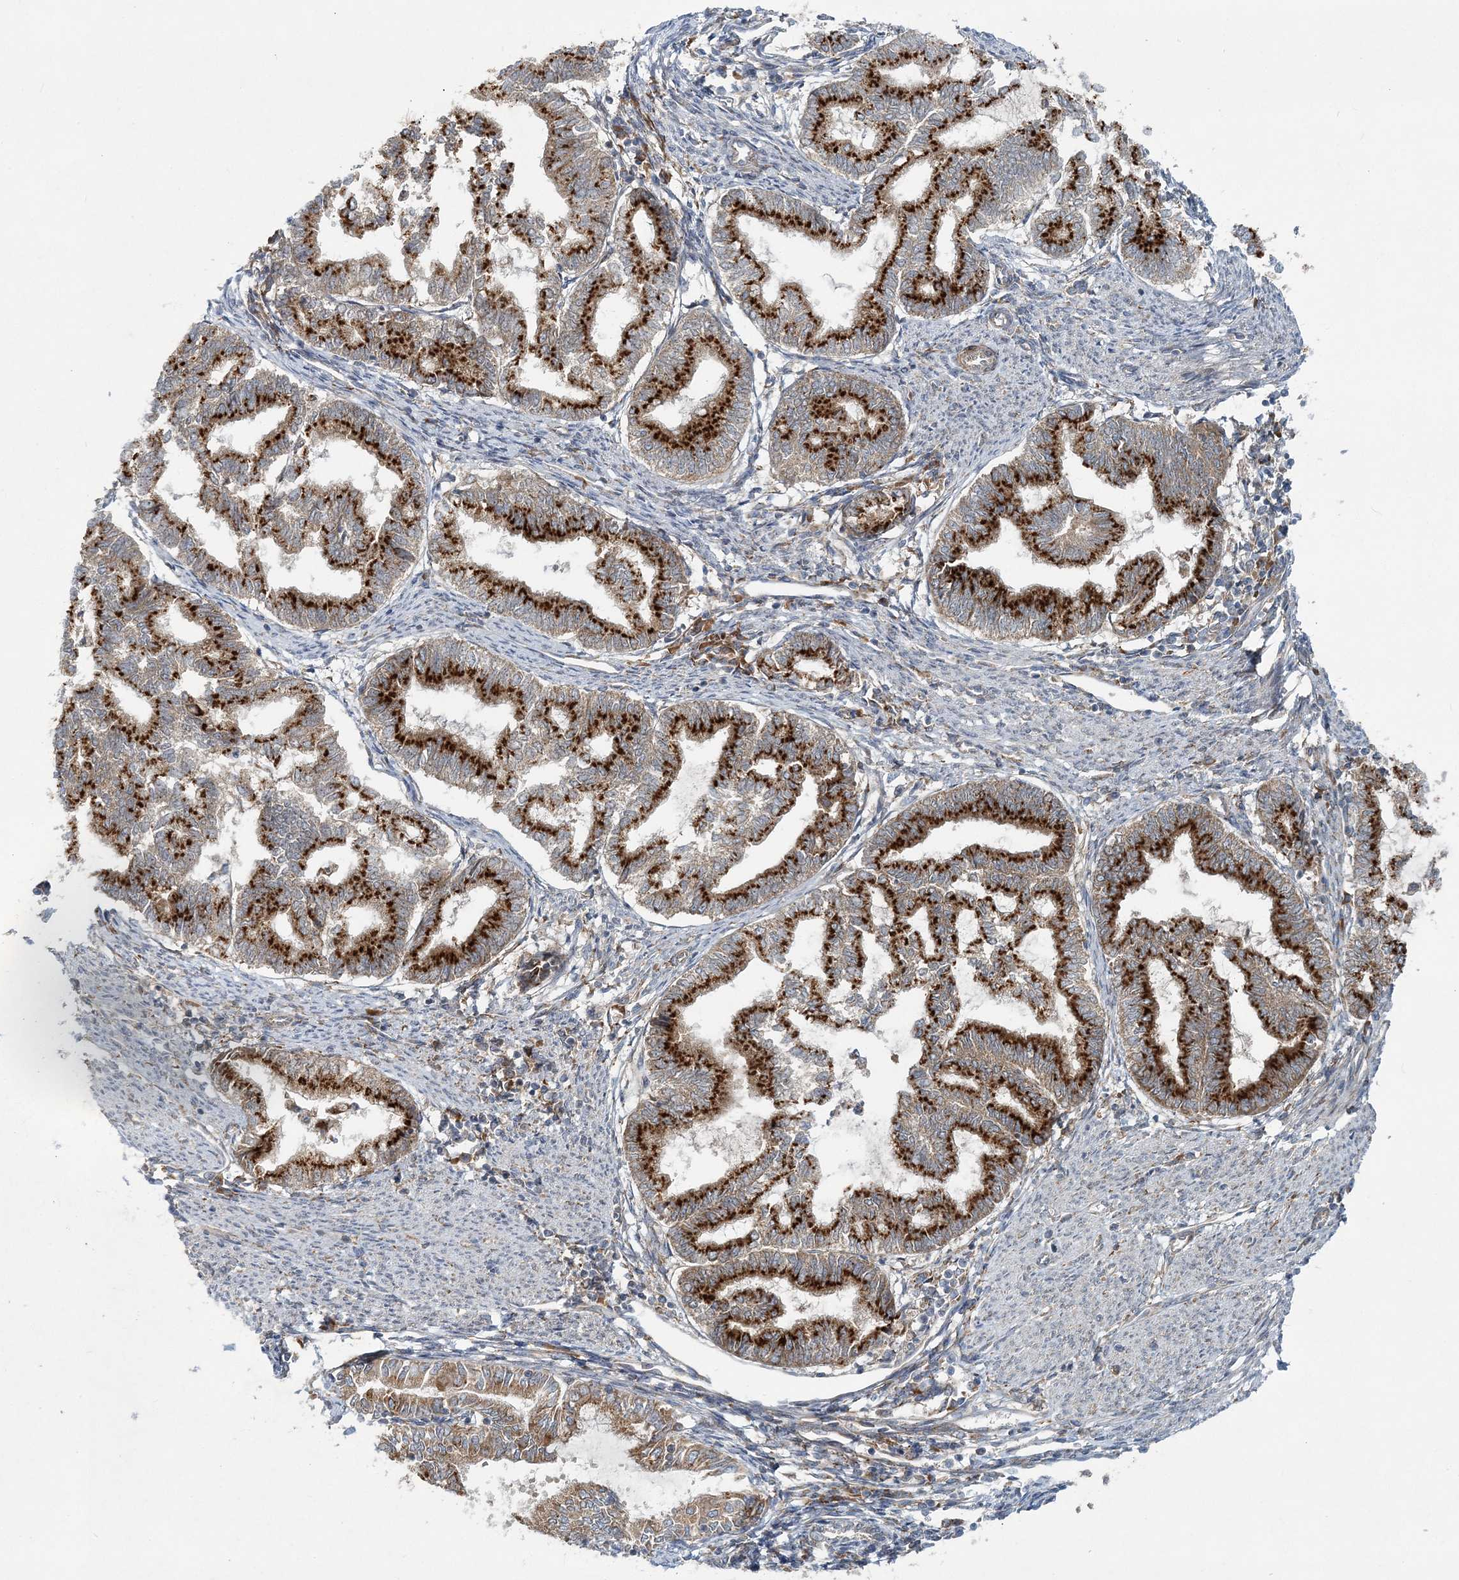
{"staining": {"intensity": "strong", "quantity": ">75%", "location": "cytoplasmic/membranous"}, "tissue": "endometrial cancer", "cell_type": "Tumor cells", "image_type": "cancer", "snomed": [{"axis": "morphology", "description": "Adenocarcinoma, NOS"}, {"axis": "topography", "description": "Endometrium"}], "caption": "This is an image of immunohistochemistry staining of adenocarcinoma (endometrial), which shows strong staining in the cytoplasmic/membranous of tumor cells.", "gene": "NBAS", "patient": {"sex": "female", "age": 79}}